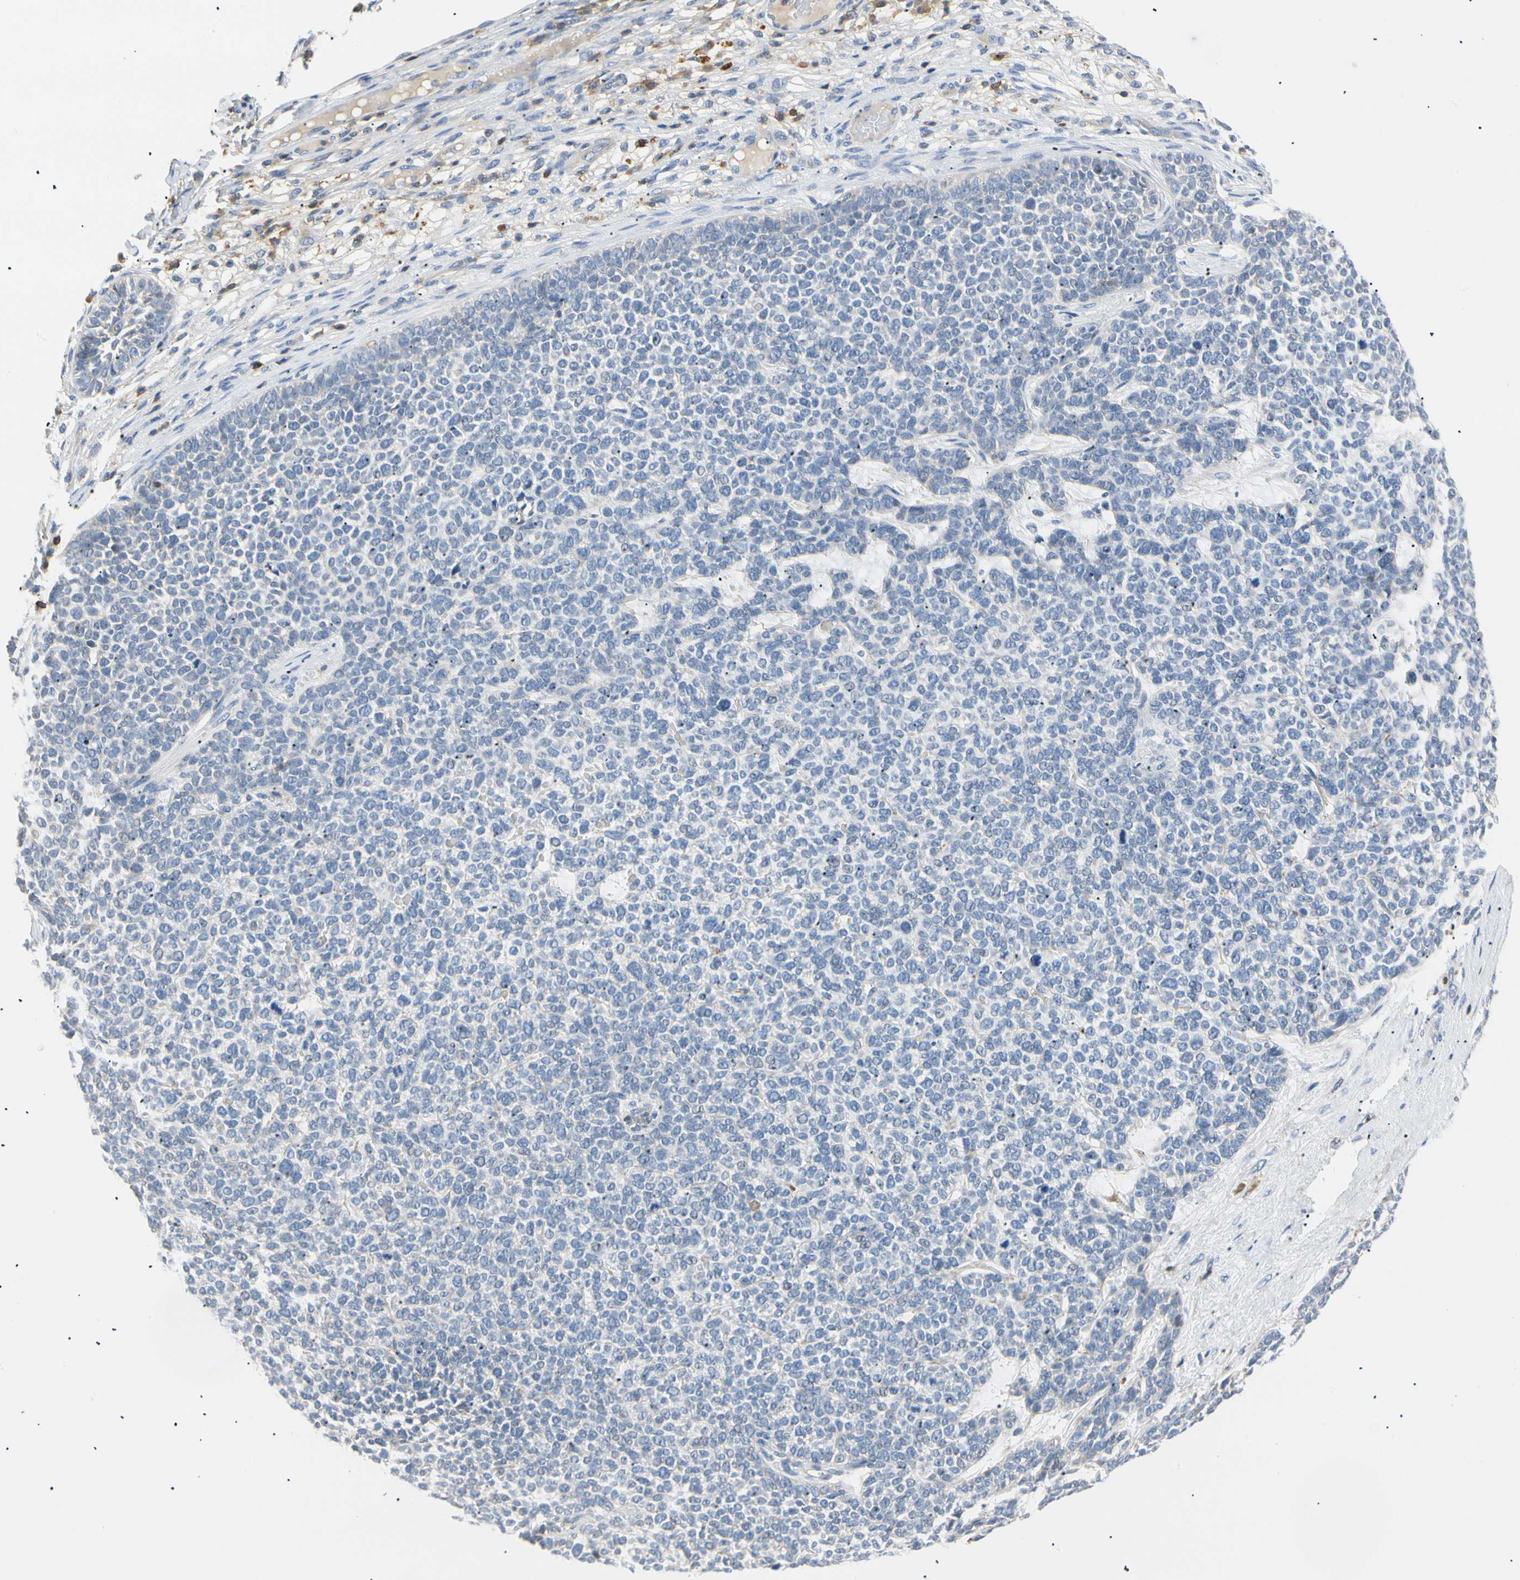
{"staining": {"intensity": "negative", "quantity": "none", "location": "none"}, "tissue": "skin cancer", "cell_type": "Tumor cells", "image_type": "cancer", "snomed": [{"axis": "morphology", "description": "Basal cell carcinoma"}, {"axis": "topography", "description": "Skin"}], "caption": "High power microscopy micrograph of an immunohistochemistry image of skin cancer (basal cell carcinoma), revealing no significant positivity in tumor cells.", "gene": "TNFRSF18", "patient": {"sex": "female", "age": 84}}